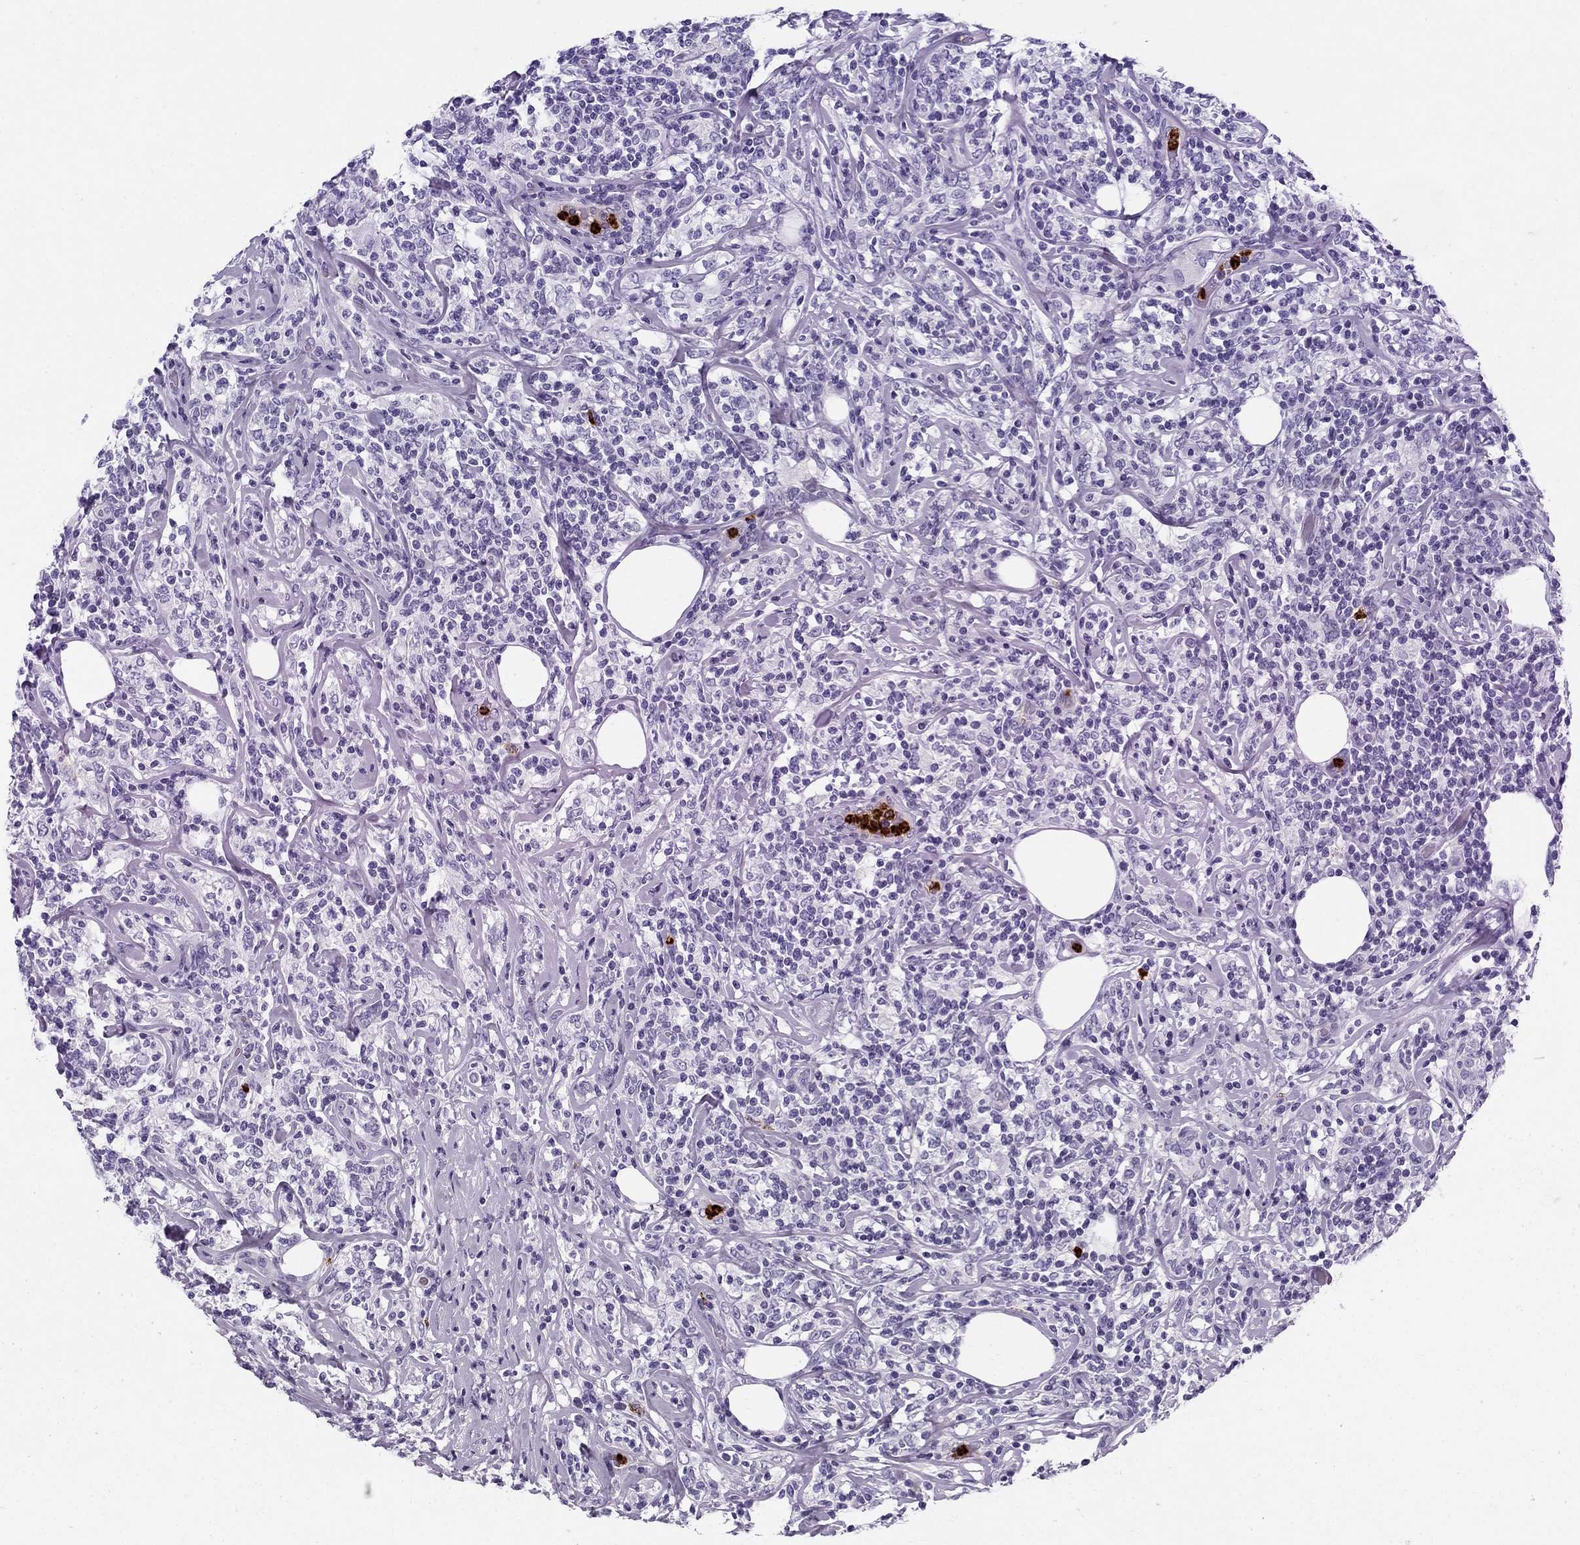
{"staining": {"intensity": "negative", "quantity": "none", "location": "none"}, "tissue": "lymphoma", "cell_type": "Tumor cells", "image_type": "cancer", "snomed": [{"axis": "morphology", "description": "Malignant lymphoma, non-Hodgkin's type, High grade"}, {"axis": "topography", "description": "Lymph node"}], "caption": "High magnification brightfield microscopy of lymphoma stained with DAB (3,3'-diaminobenzidine) (brown) and counterstained with hematoxylin (blue): tumor cells show no significant staining. (Stains: DAB immunohistochemistry with hematoxylin counter stain, Microscopy: brightfield microscopy at high magnification).", "gene": "AZU1", "patient": {"sex": "female", "age": 84}}